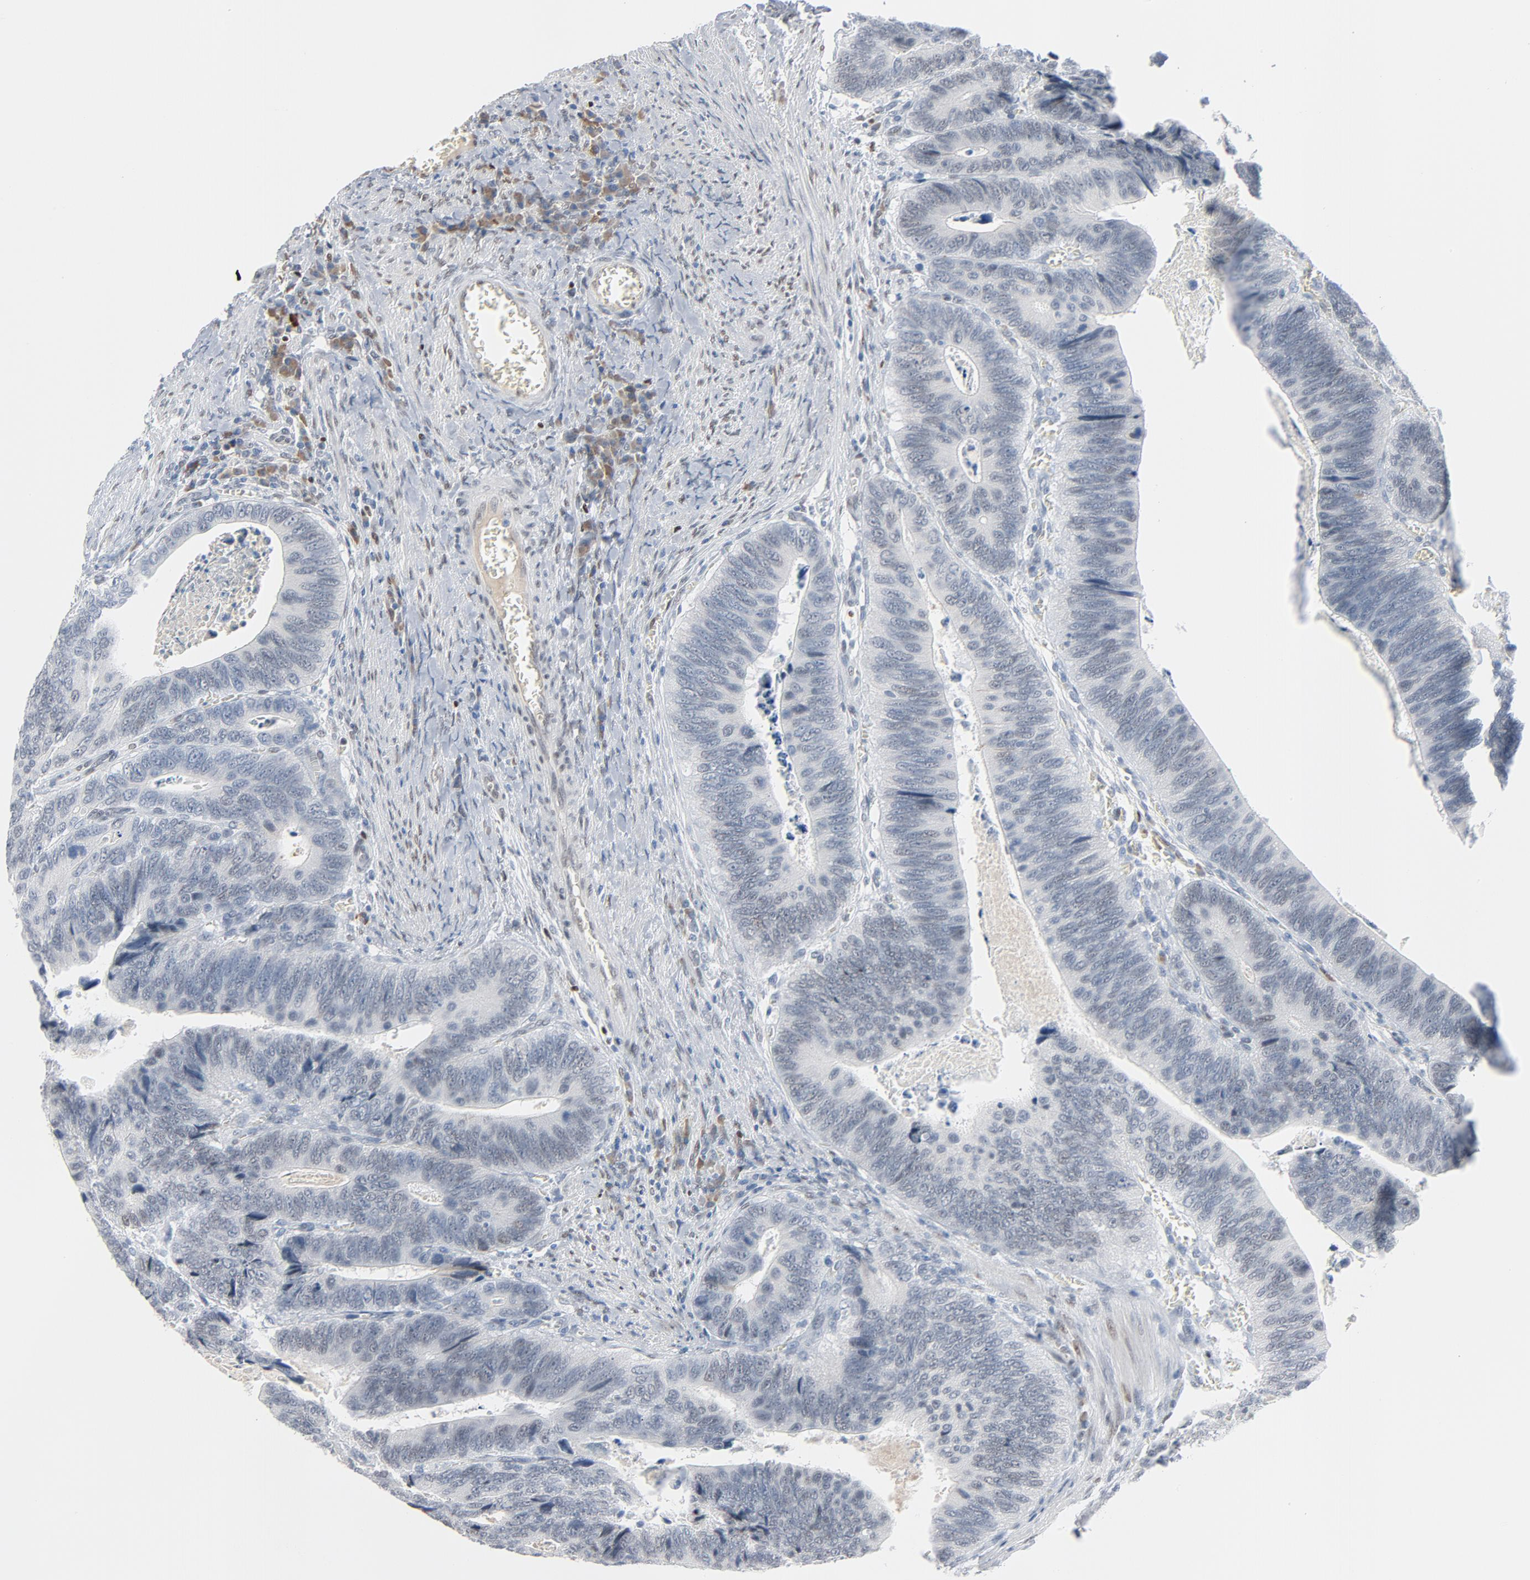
{"staining": {"intensity": "negative", "quantity": "none", "location": "none"}, "tissue": "colorectal cancer", "cell_type": "Tumor cells", "image_type": "cancer", "snomed": [{"axis": "morphology", "description": "Adenocarcinoma, NOS"}, {"axis": "topography", "description": "Colon"}], "caption": "Tumor cells are negative for protein expression in human colorectal cancer (adenocarcinoma).", "gene": "FOXP1", "patient": {"sex": "male", "age": 72}}